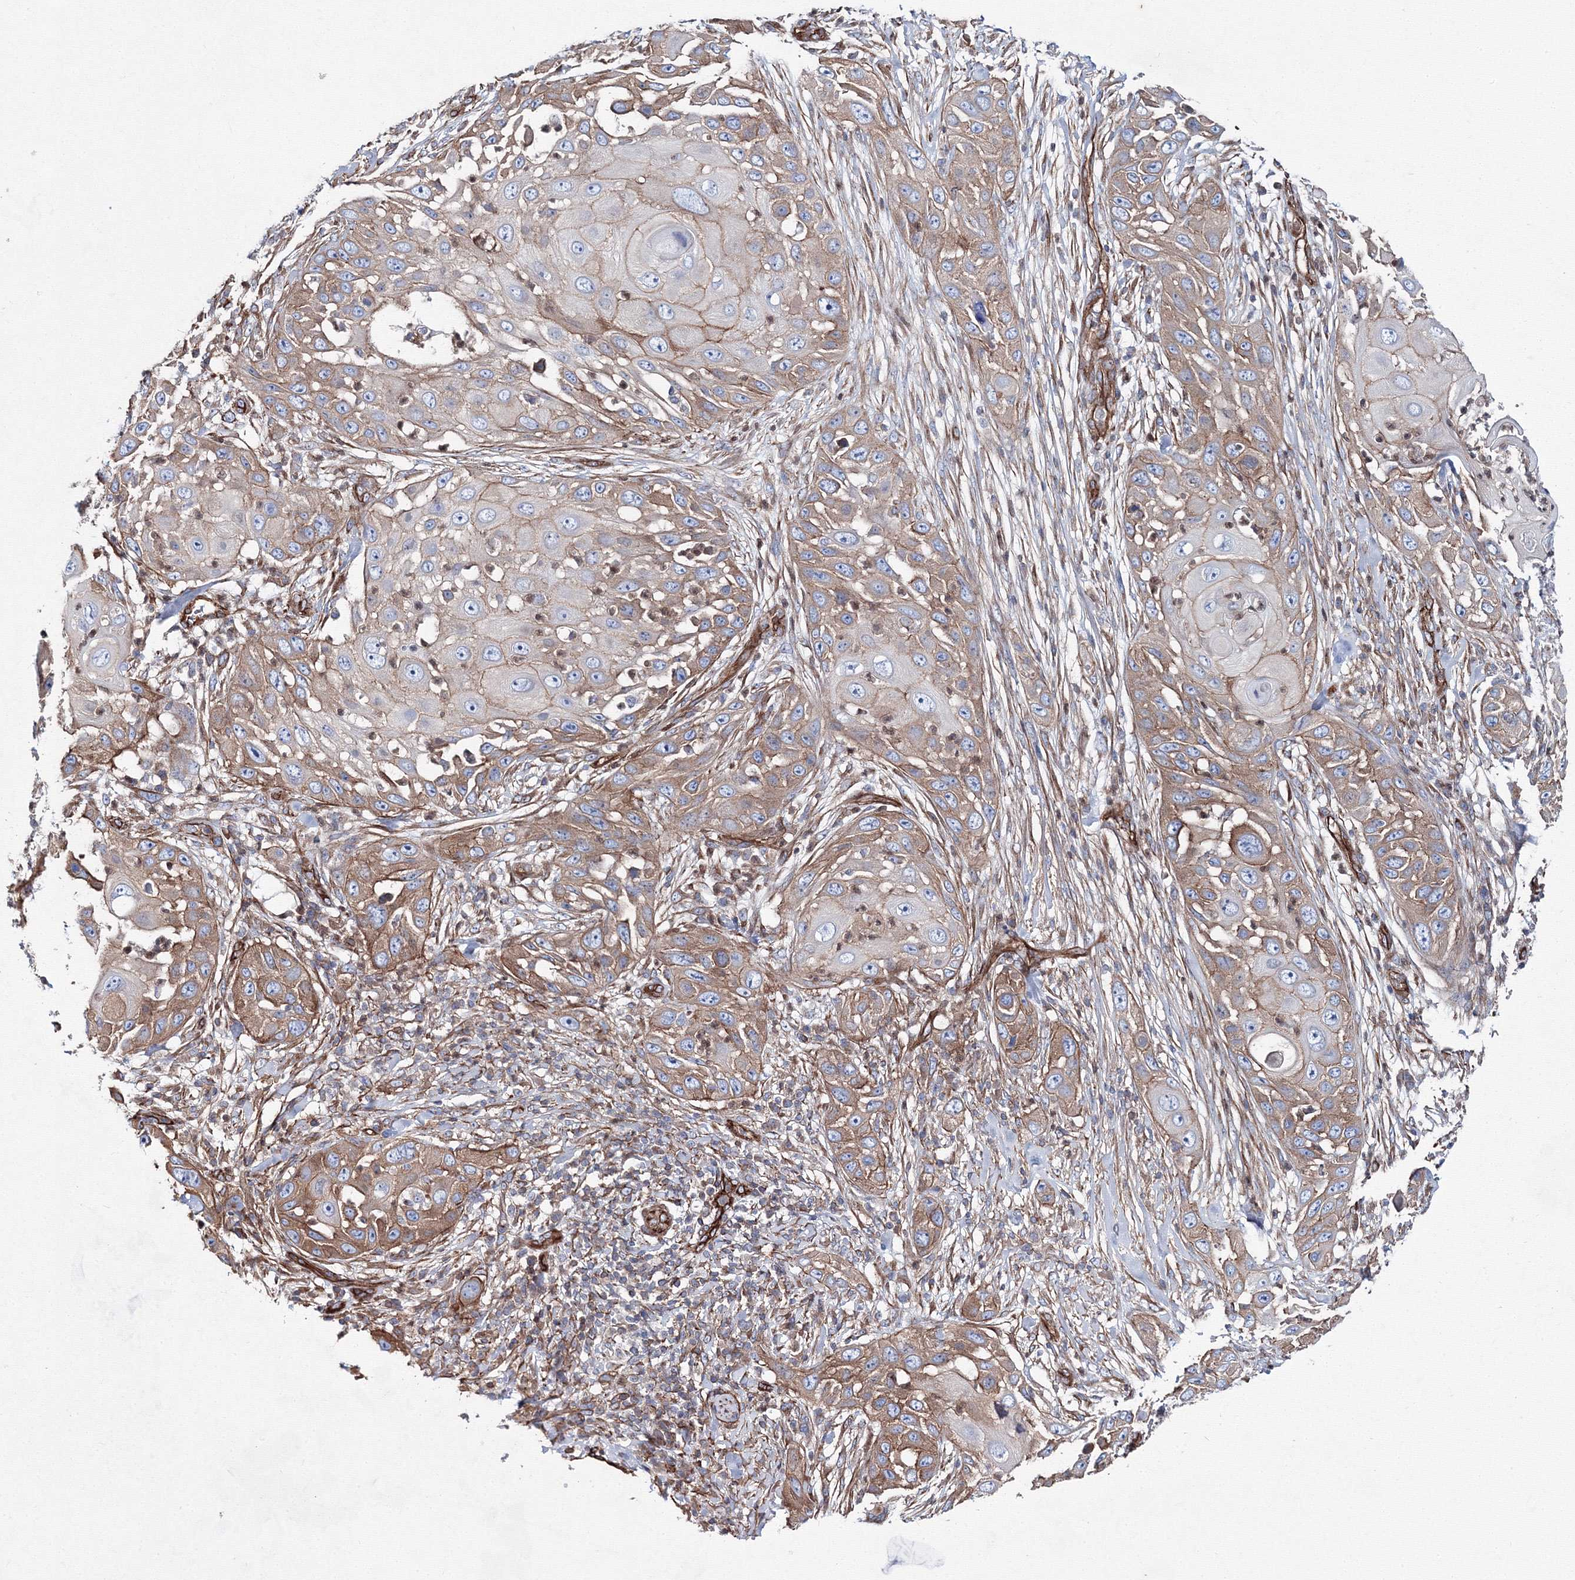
{"staining": {"intensity": "moderate", "quantity": ">75%", "location": "cytoplasmic/membranous"}, "tissue": "skin cancer", "cell_type": "Tumor cells", "image_type": "cancer", "snomed": [{"axis": "morphology", "description": "Squamous cell carcinoma, NOS"}, {"axis": "topography", "description": "Skin"}], "caption": "A high-resolution image shows immunohistochemistry staining of skin squamous cell carcinoma, which shows moderate cytoplasmic/membranous staining in approximately >75% of tumor cells.", "gene": "ANKRD37", "patient": {"sex": "female", "age": 44}}